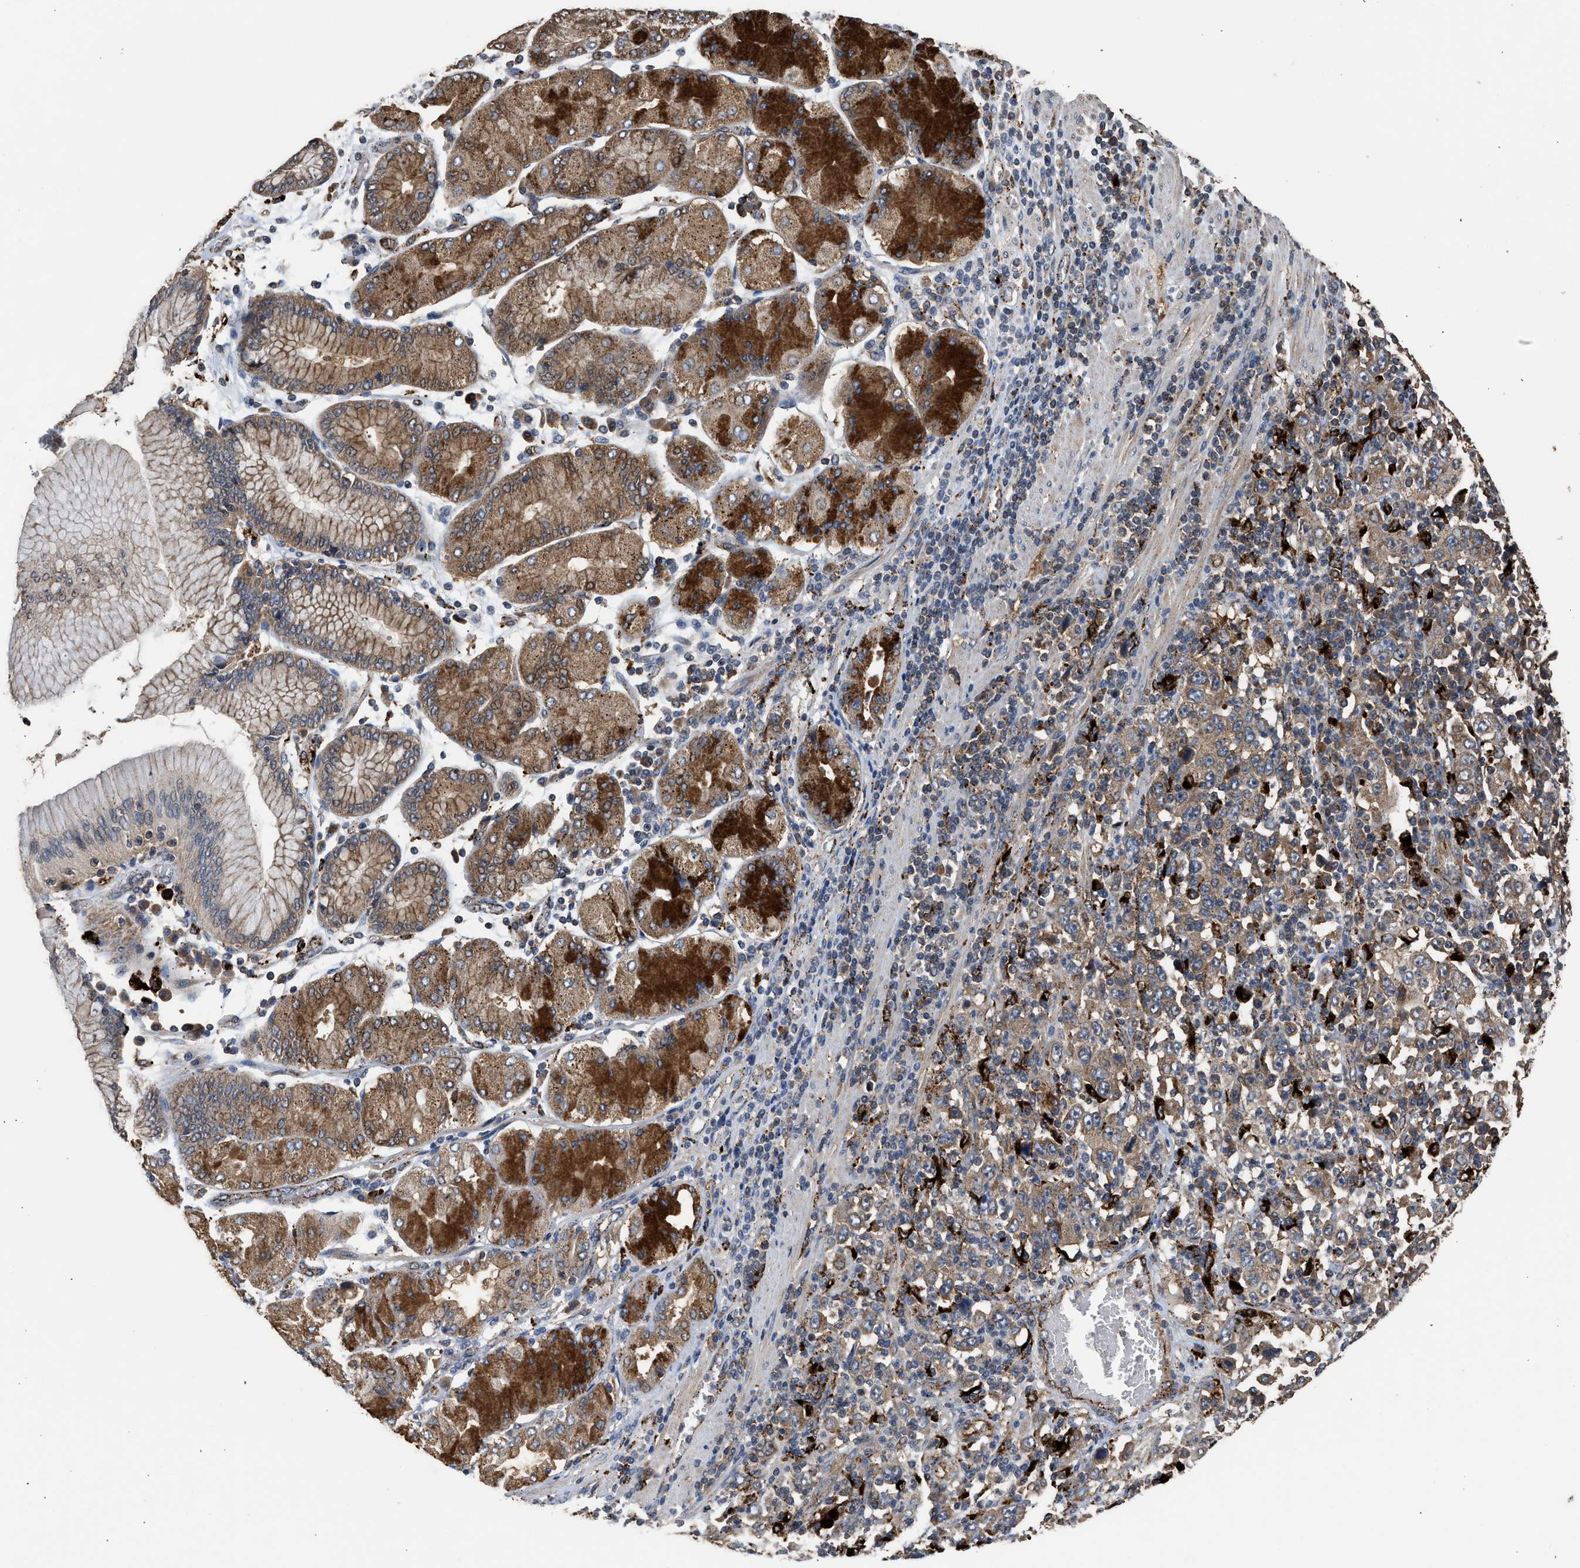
{"staining": {"intensity": "moderate", "quantity": ">75%", "location": "cytoplasmic/membranous"}, "tissue": "stomach cancer", "cell_type": "Tumor cells", "image_type": "cancer", "snomed": [{"axis": "morphology", "description": "Normal tissue, NOS"}, {"axis": "morphology", "description": "Adenocarcinoma, NOS"}, {"axis": "topography", "description": "Stomach, upper"}, {"axis": "topography", "description": "Stomach"}], "caption": "Stomach adenocarcinoma was stained to show a protein in brown. There is medium levels of moderate cytoplasmic/membranous positivity in approximately >75% of tumor cells. Using DAB (3,3'-diaminobenzidine) (brown) and hematoxylin (blue) stains, captured at high magnification using brightfield microscopy.", "gene": "CTSV", "patient": {"sex": "male", "age": 59}}